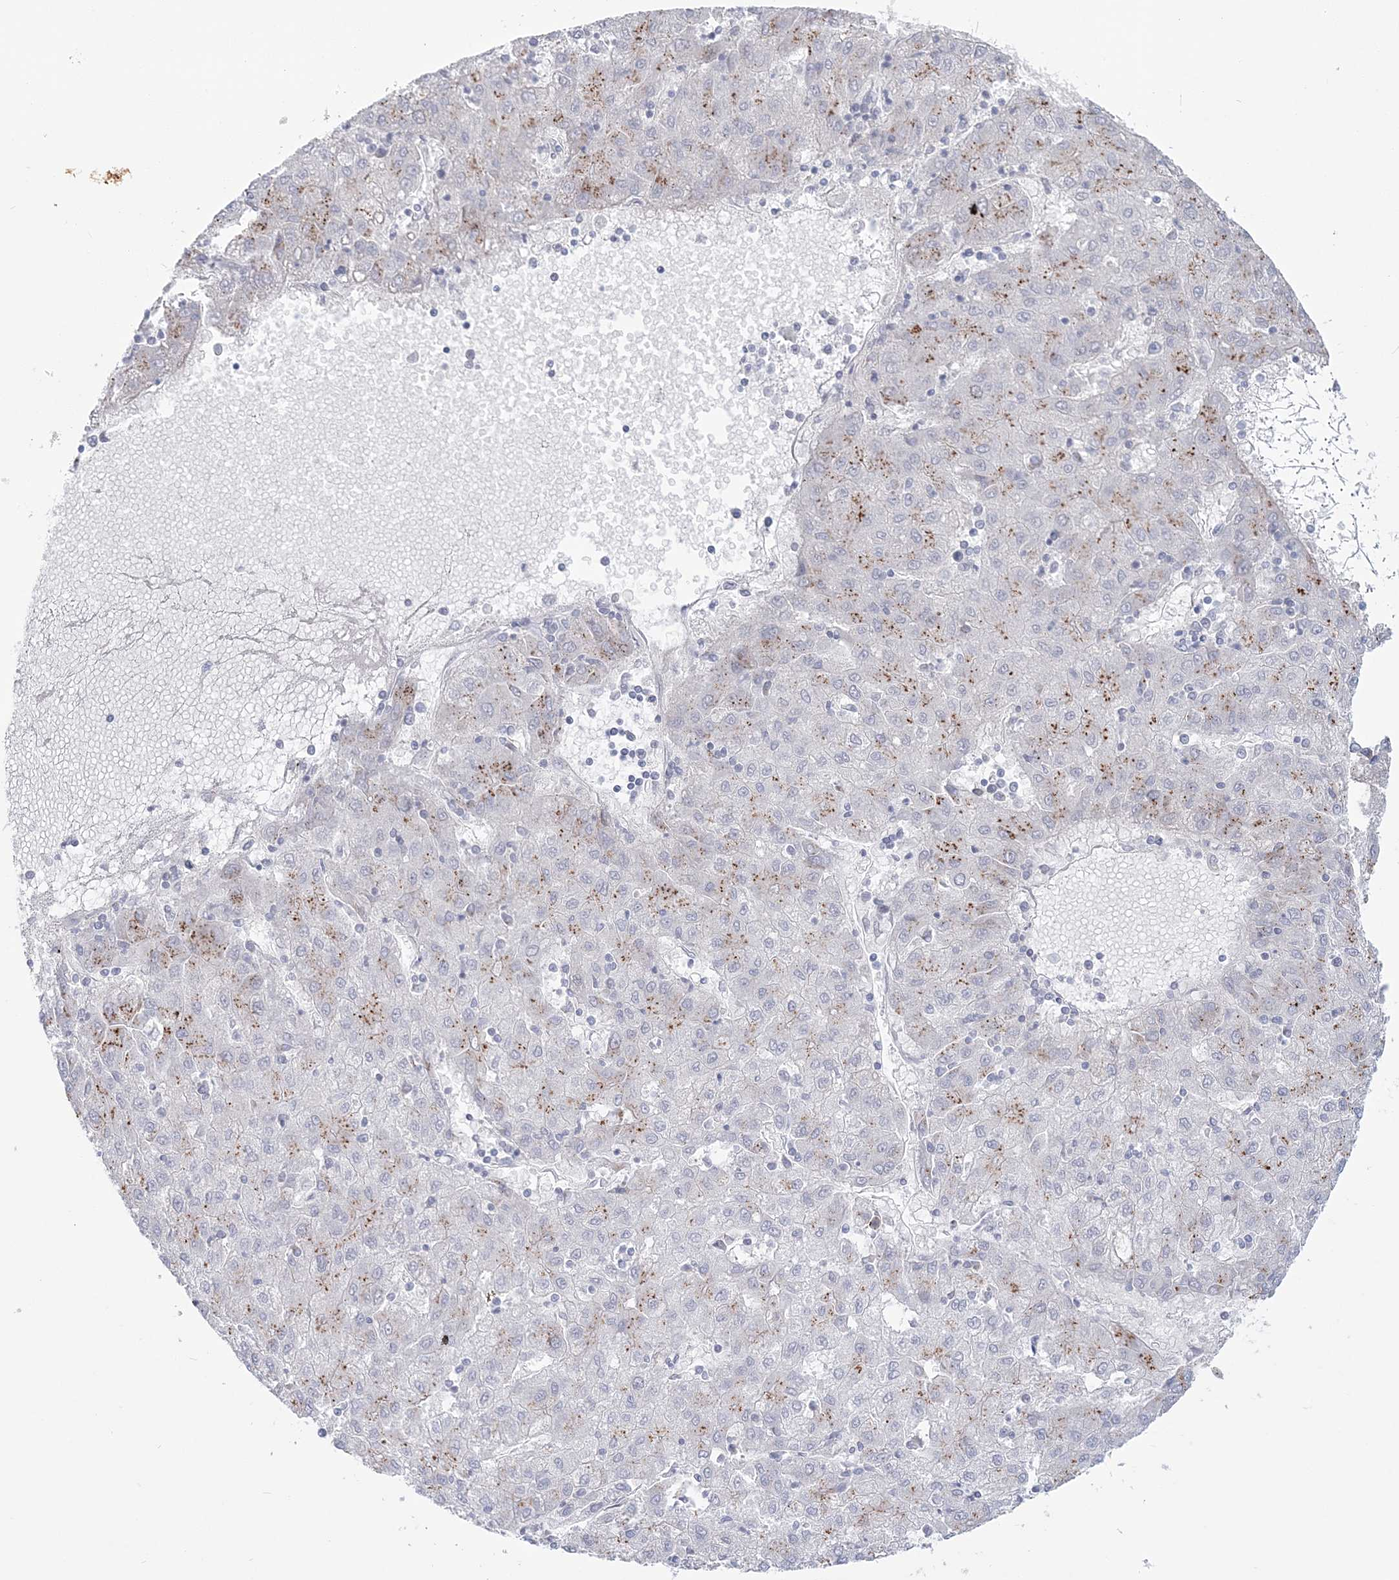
{"staining": {"intensity": "moderate", "quantity": "<25%", "location": "cytoplasmic/membranous"}, "tissue": "liver cancer", "cell_type": "Tumor cells", "image_type": "cancer", "snomed": [{"axis": "morphology", "description": "Carcinoma, Hepatocellular, NOS"}, {"axis": "topography", "description": "Liver"}], "caption": "Approximately <25% of tumor cells in human liver cancer exhibit moderate cytoplasmic/membranous protein expression as visualized by brown immunohistochemical staining.", "gene": "ADGB", "patient": {"sex": "male", "age": 72}}